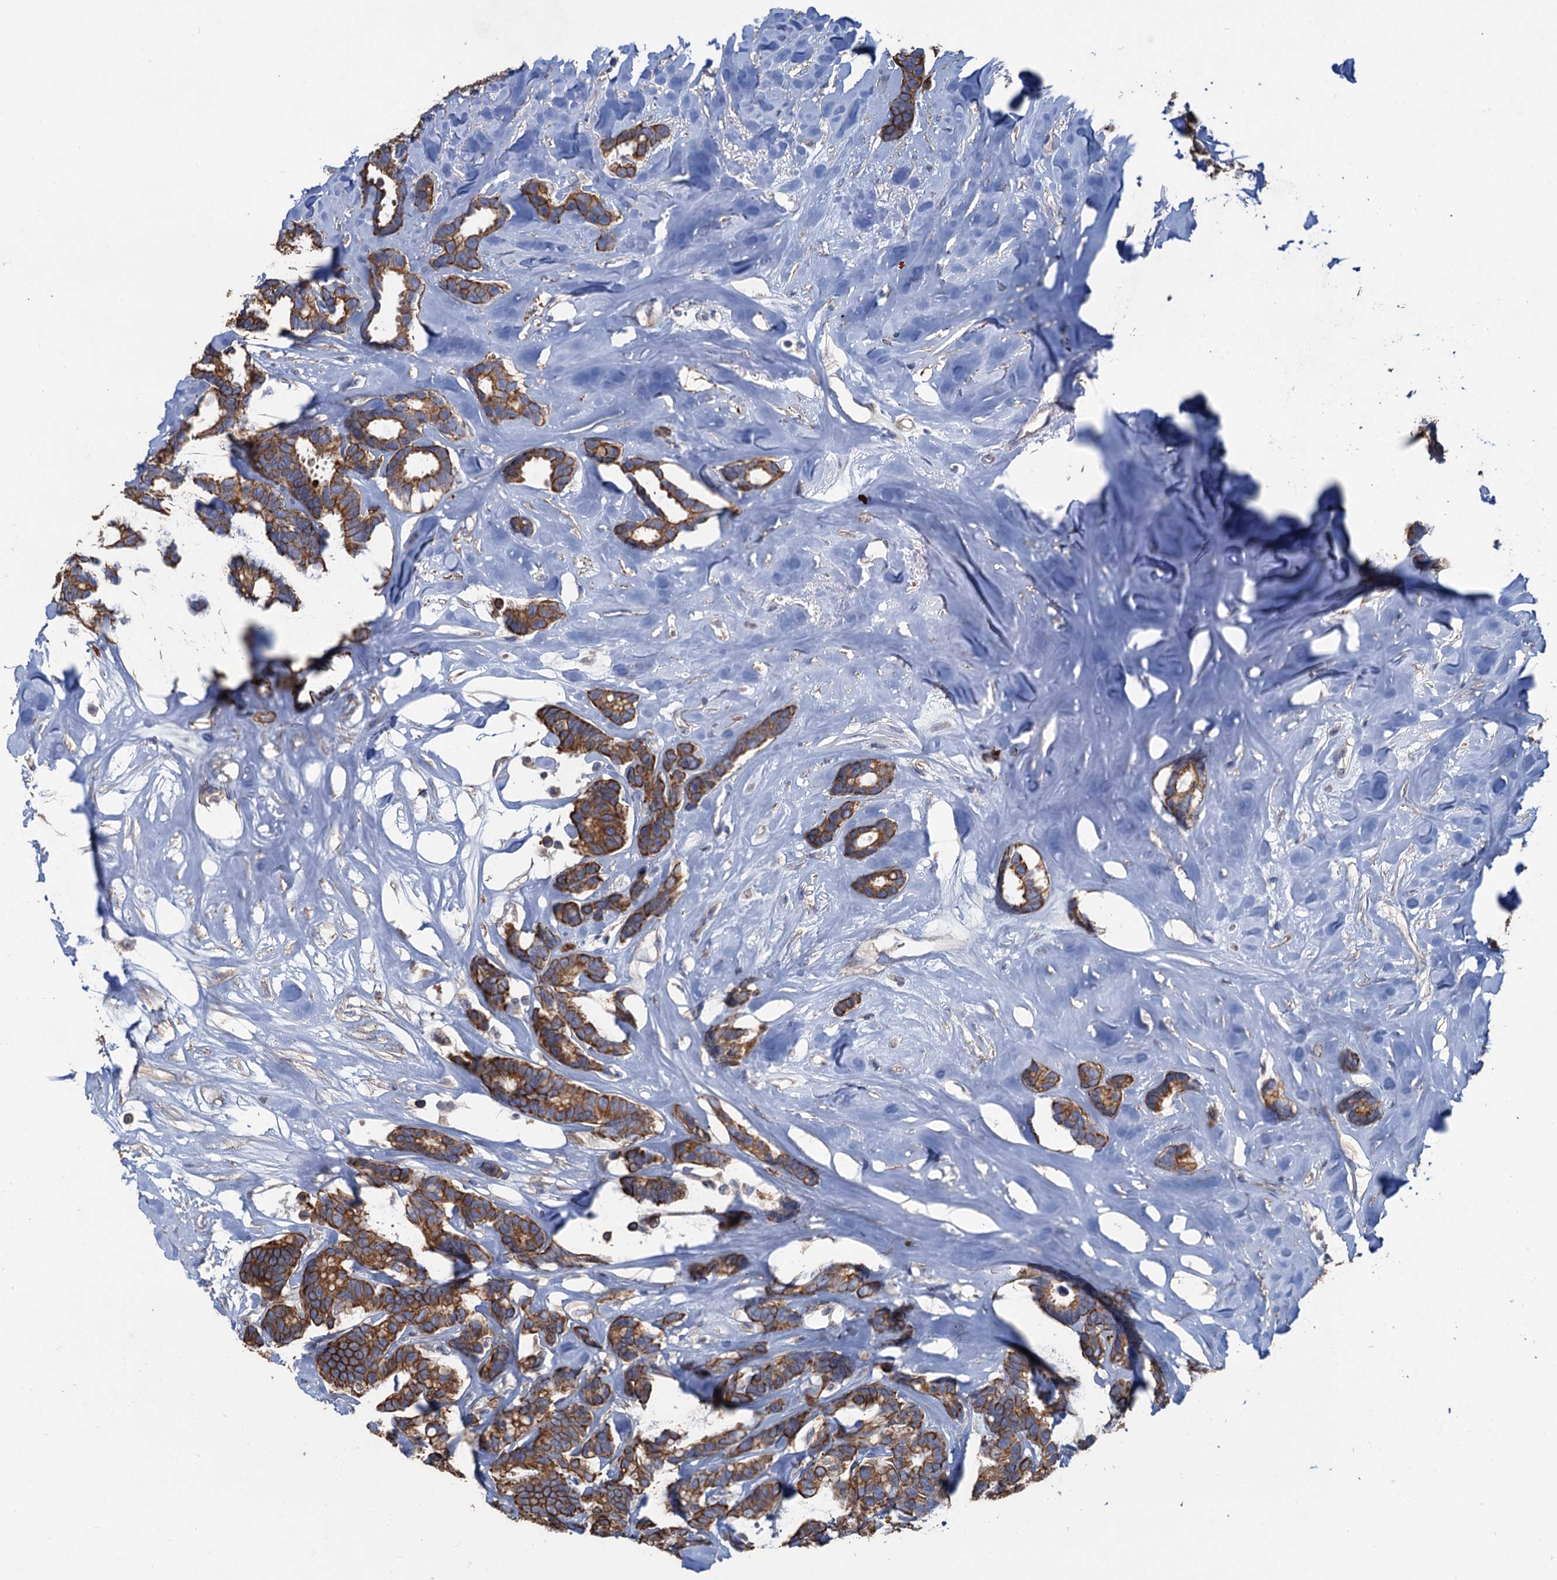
{"staining": {"intensity": "strong", "quantity": ">75%", "location": "cytoplasmic/membranous"}, "tissue": "breast cancer", "cell_type": "Tumor cells", "image_type": "cancer", "snomed": [{"axis": "morphology", "description": "Duct carcinoma"}, {"axis": "topography", "description": "Breast"}], "caption": "This is a micrograph of immunohistochemistry (IHC) staining of invasive ductal carcinoma (breast), which shows strong positivity in the cytoplasmic/membranous of tumor cells.", "gene": "SMCO3", "patient": {"sex": "female", "age": 87}}